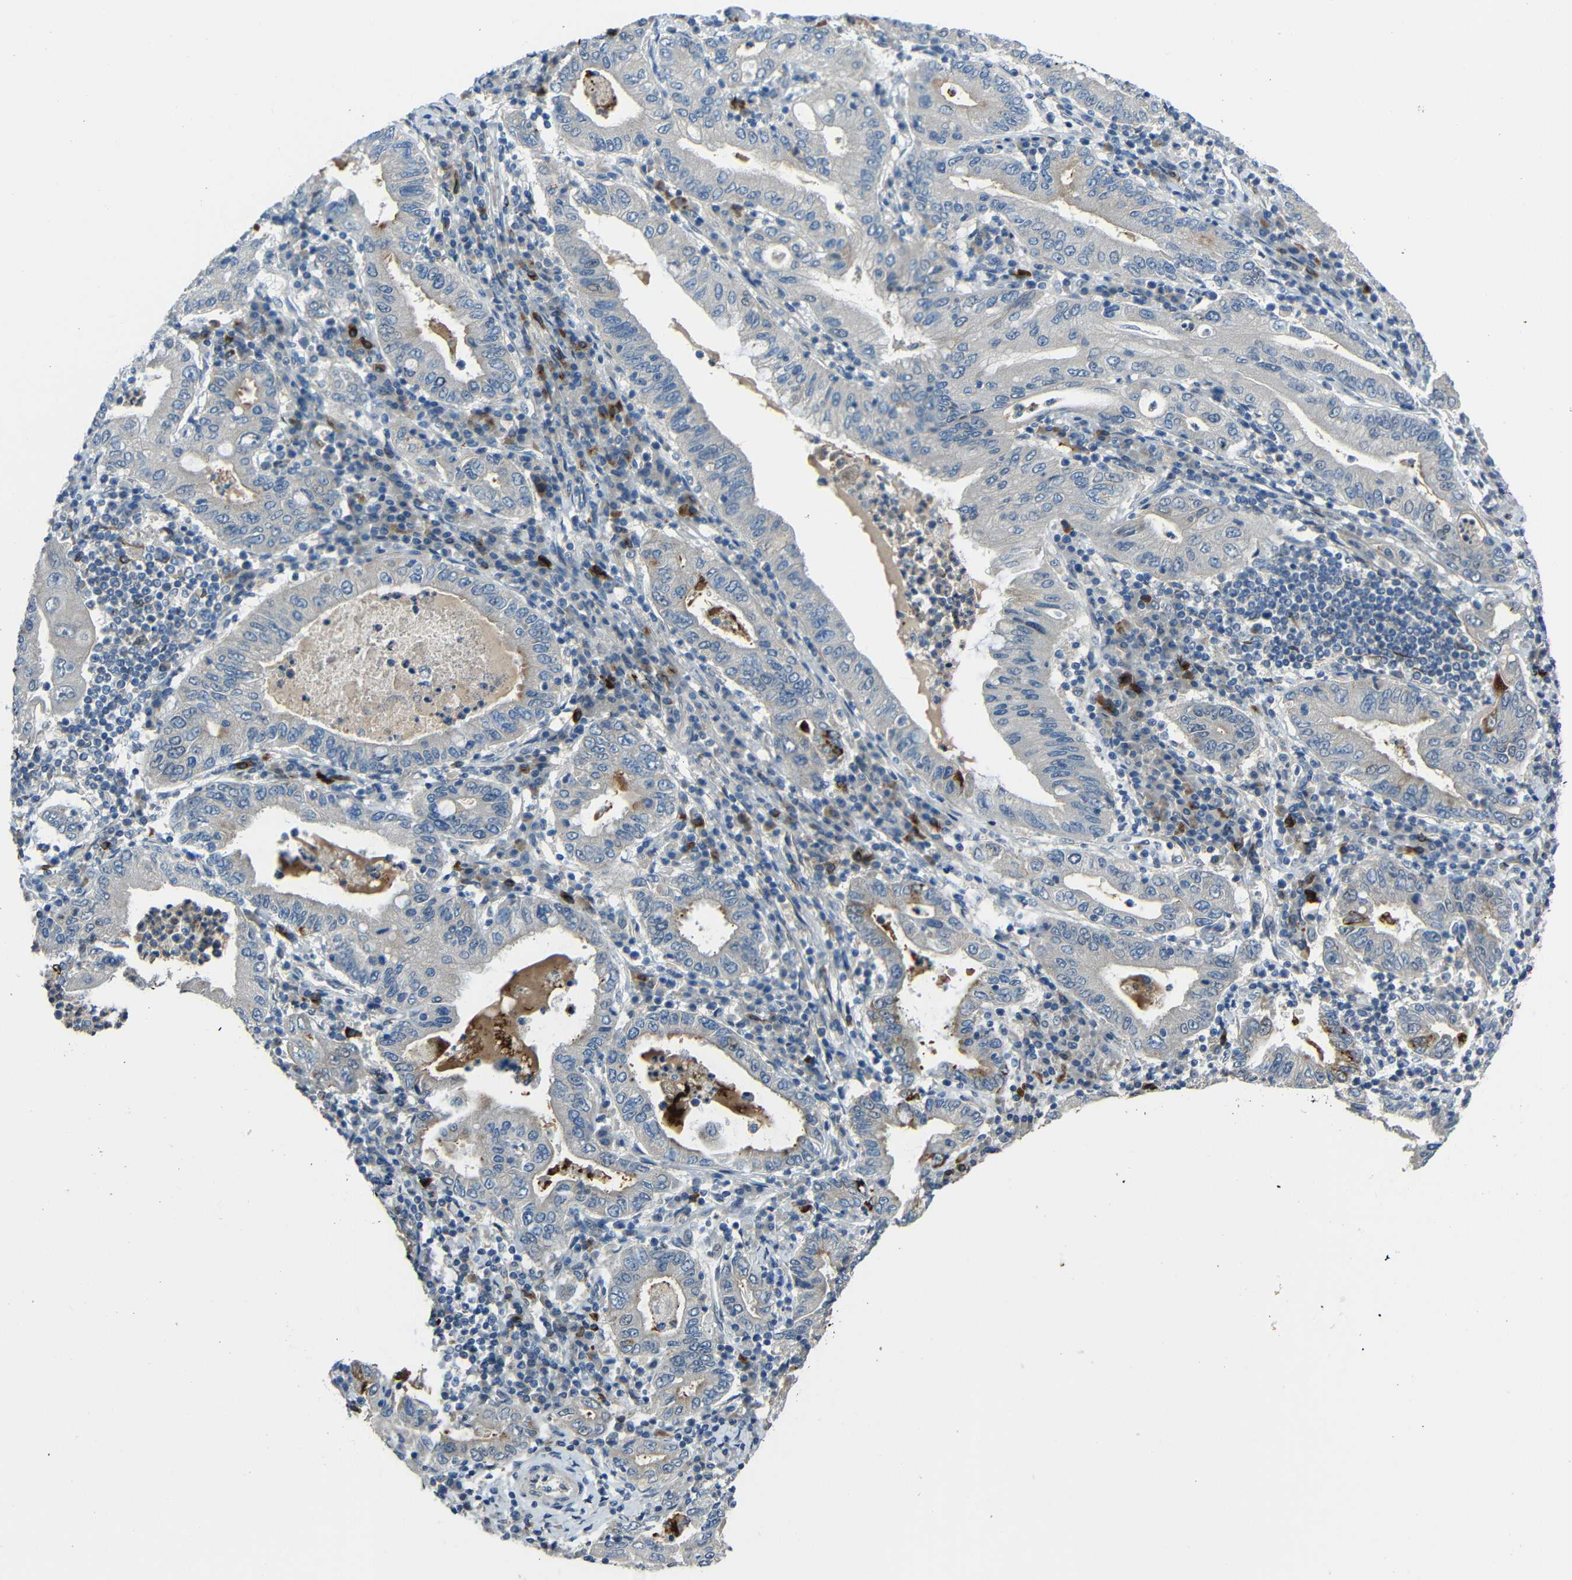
{"staining": {"intensity": "weak", "quantity": "<25%", "location": "cytoplasmic/membranous,nuclear"}, "tissue": "stomach cancer", "cell_type": "Tumor cells", "image_type": "cancer", "snomed": [{"axis": "morphology", "description": "Normal tissue, NOS"}, {"axis": "morphology", "description": "Adenocarcinoma, NOS"}, {"axis": "topography", "description": "Esophagus"}, {"axis": "topography", "description": "Stomach, upper"}, {"axis": "topography", "description": "Peripheral nerve tissue"}], "caption": "Immunohistochemical staining of adenocarcinoma (stomach) shows no significant positivity in tumor cells. The staining is performed using DAB brown chromogen with nuclei counter-stained in using hematoxylin.", "gene": "DCLK1", "patient": {"sex": "male", "age": 62}}